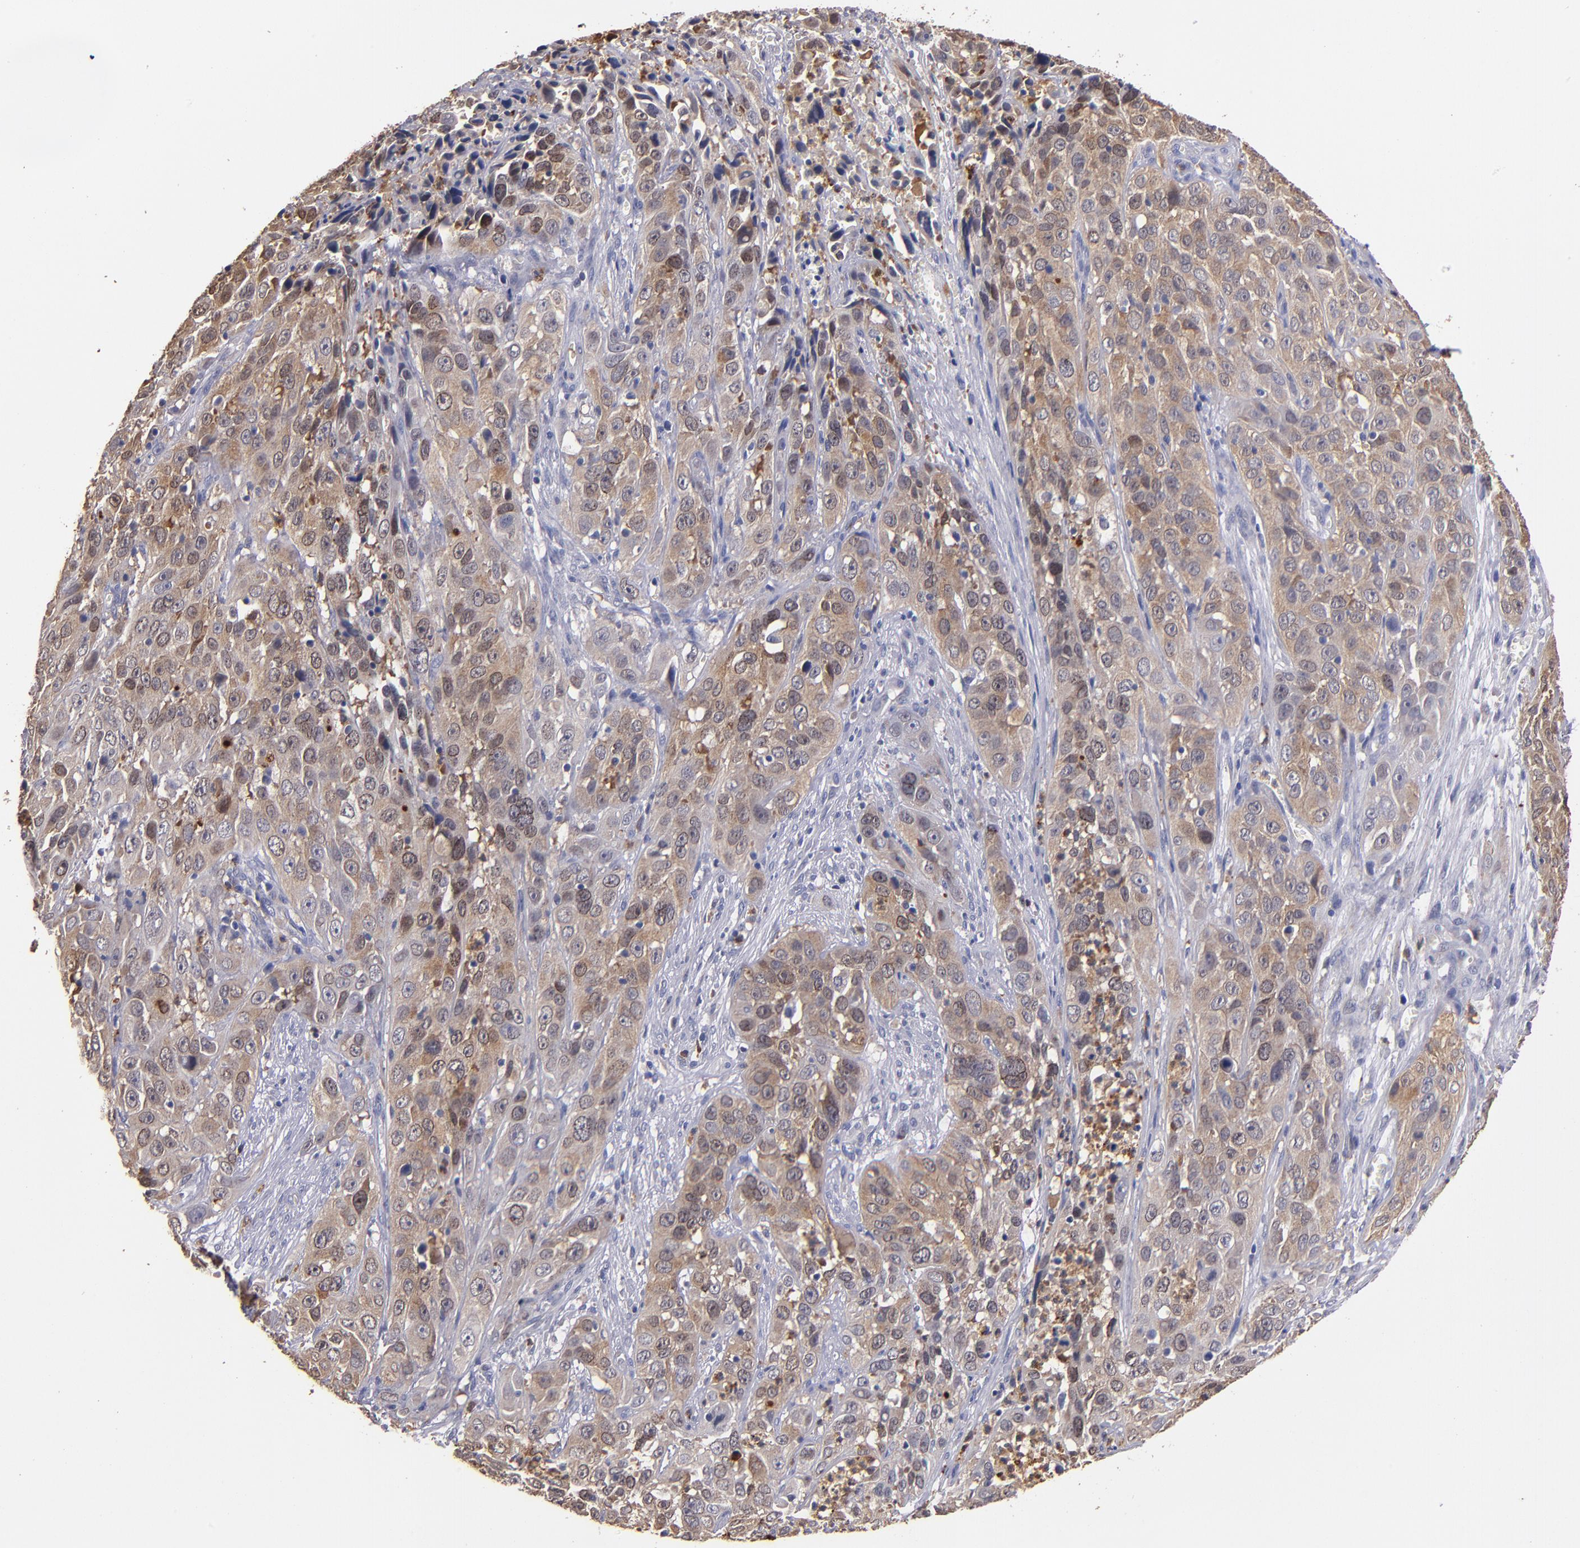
{"staining": {"intensity": "moderate", "quantity": ">75%", "location": "cytoplasmic/membranous"}, "tissue": "cervical cancer", "cell_type": "Tumor cells", "image_type": "cancer", "snomed": [{"axis": "morphology", "description": "Squamous cell carcinoma, NOS"}, {"axis": "topography", "description": "Cervix"}], "caption": "Brown immunohistochemical staining in human squamous cell carcinoma (cervical) displays moderate cytoplasmic/membranous expression in about >75% of tumor cells.", "gene": "TTLL12", "patient": {"sex": "female", "age": 32}}